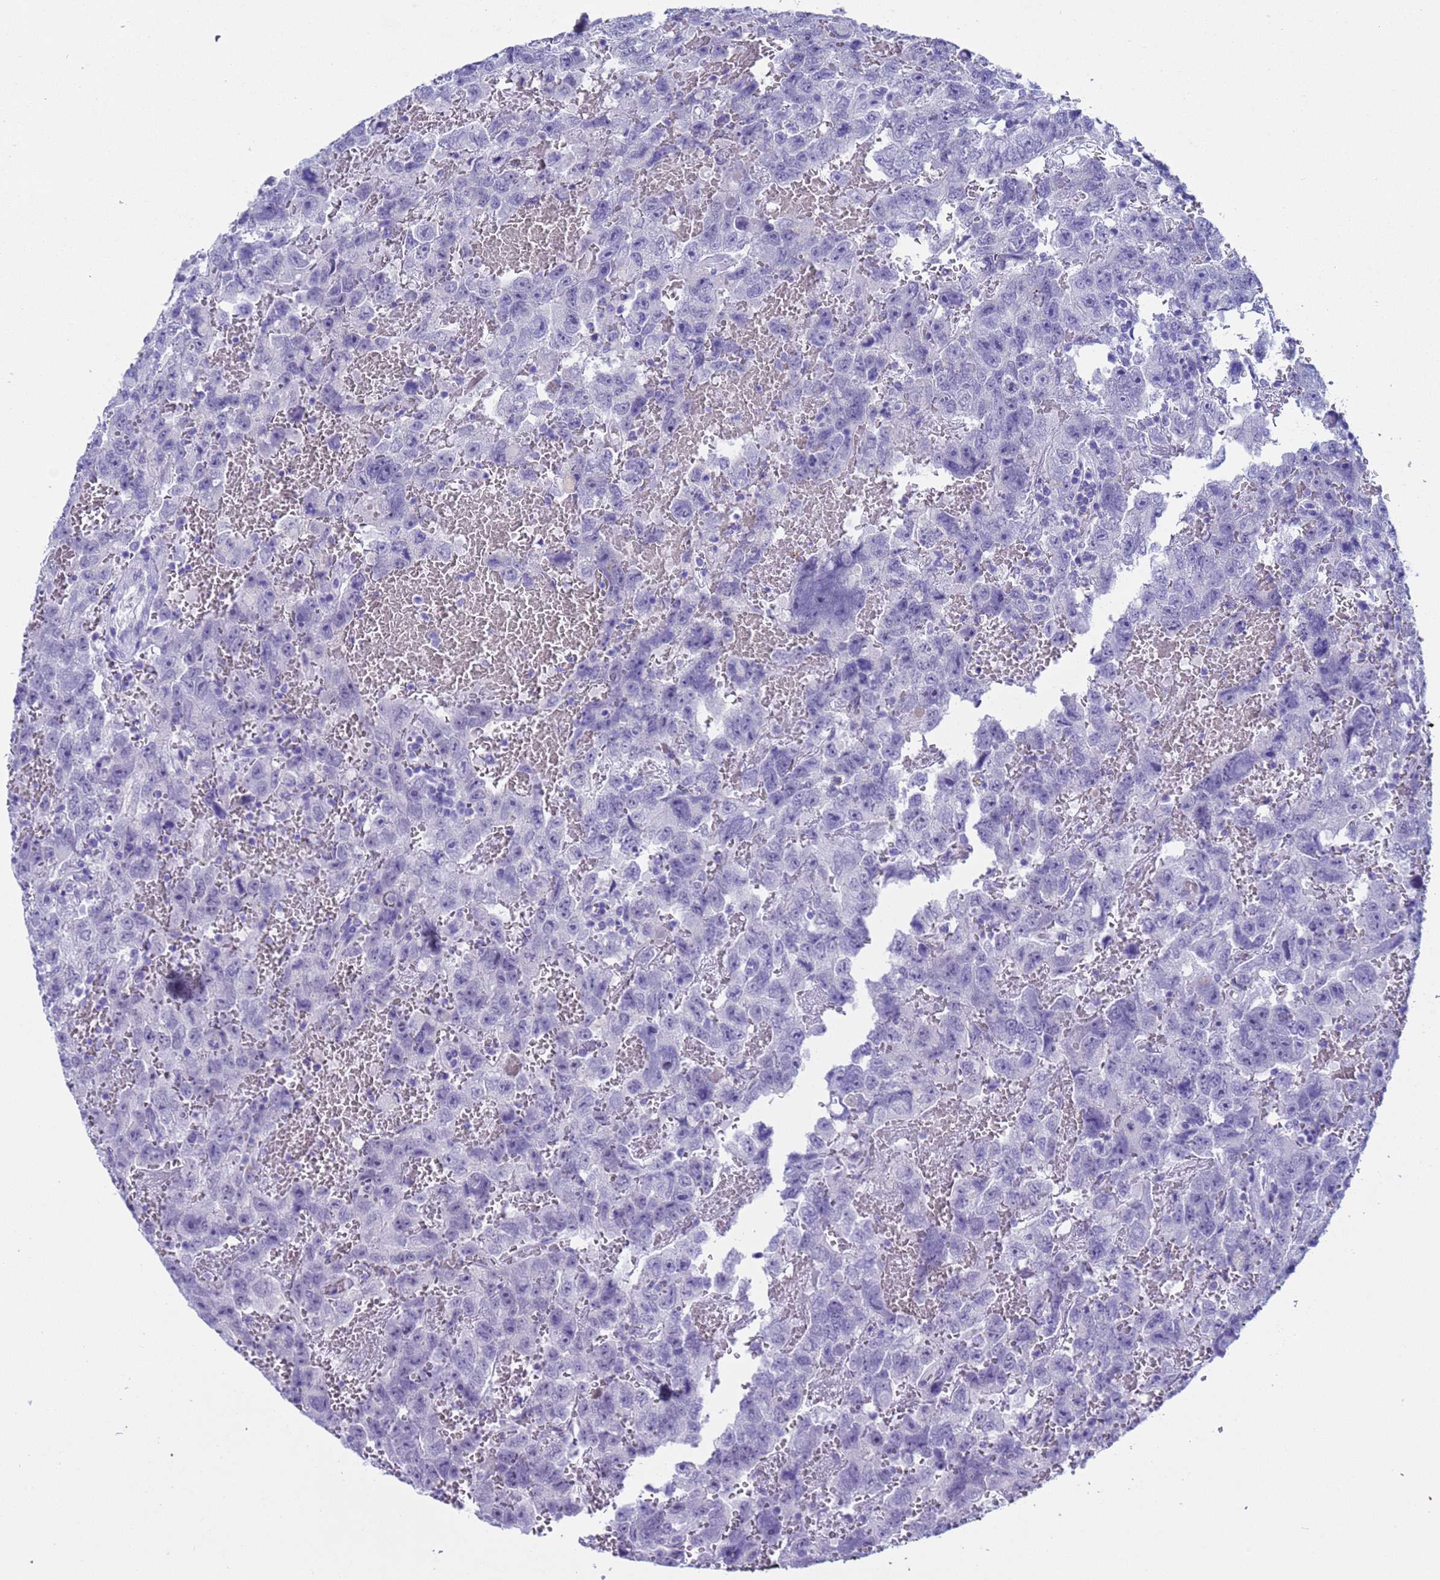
{"staining": {"intensity": "negative", "quantity": "none", "location": "none"}, "tissue": "testis cancer", "cell_type": "Tumor cells", "image_type": "cancer", "snomed": [{"axis": "morphology", "description": "Carcinoma, Embryonal, NOS"}, {"axis": "topography", "description": "Testis"}], "caption": "High magnification brightfield microscopy of embryonal carcinoma (testis) stained with DAB (brown) and counterstained with hematoxylin (blue): tumor cells show no significant expression.", "gene": "CKM", "patient": {"sex": "male", "age": 45}}